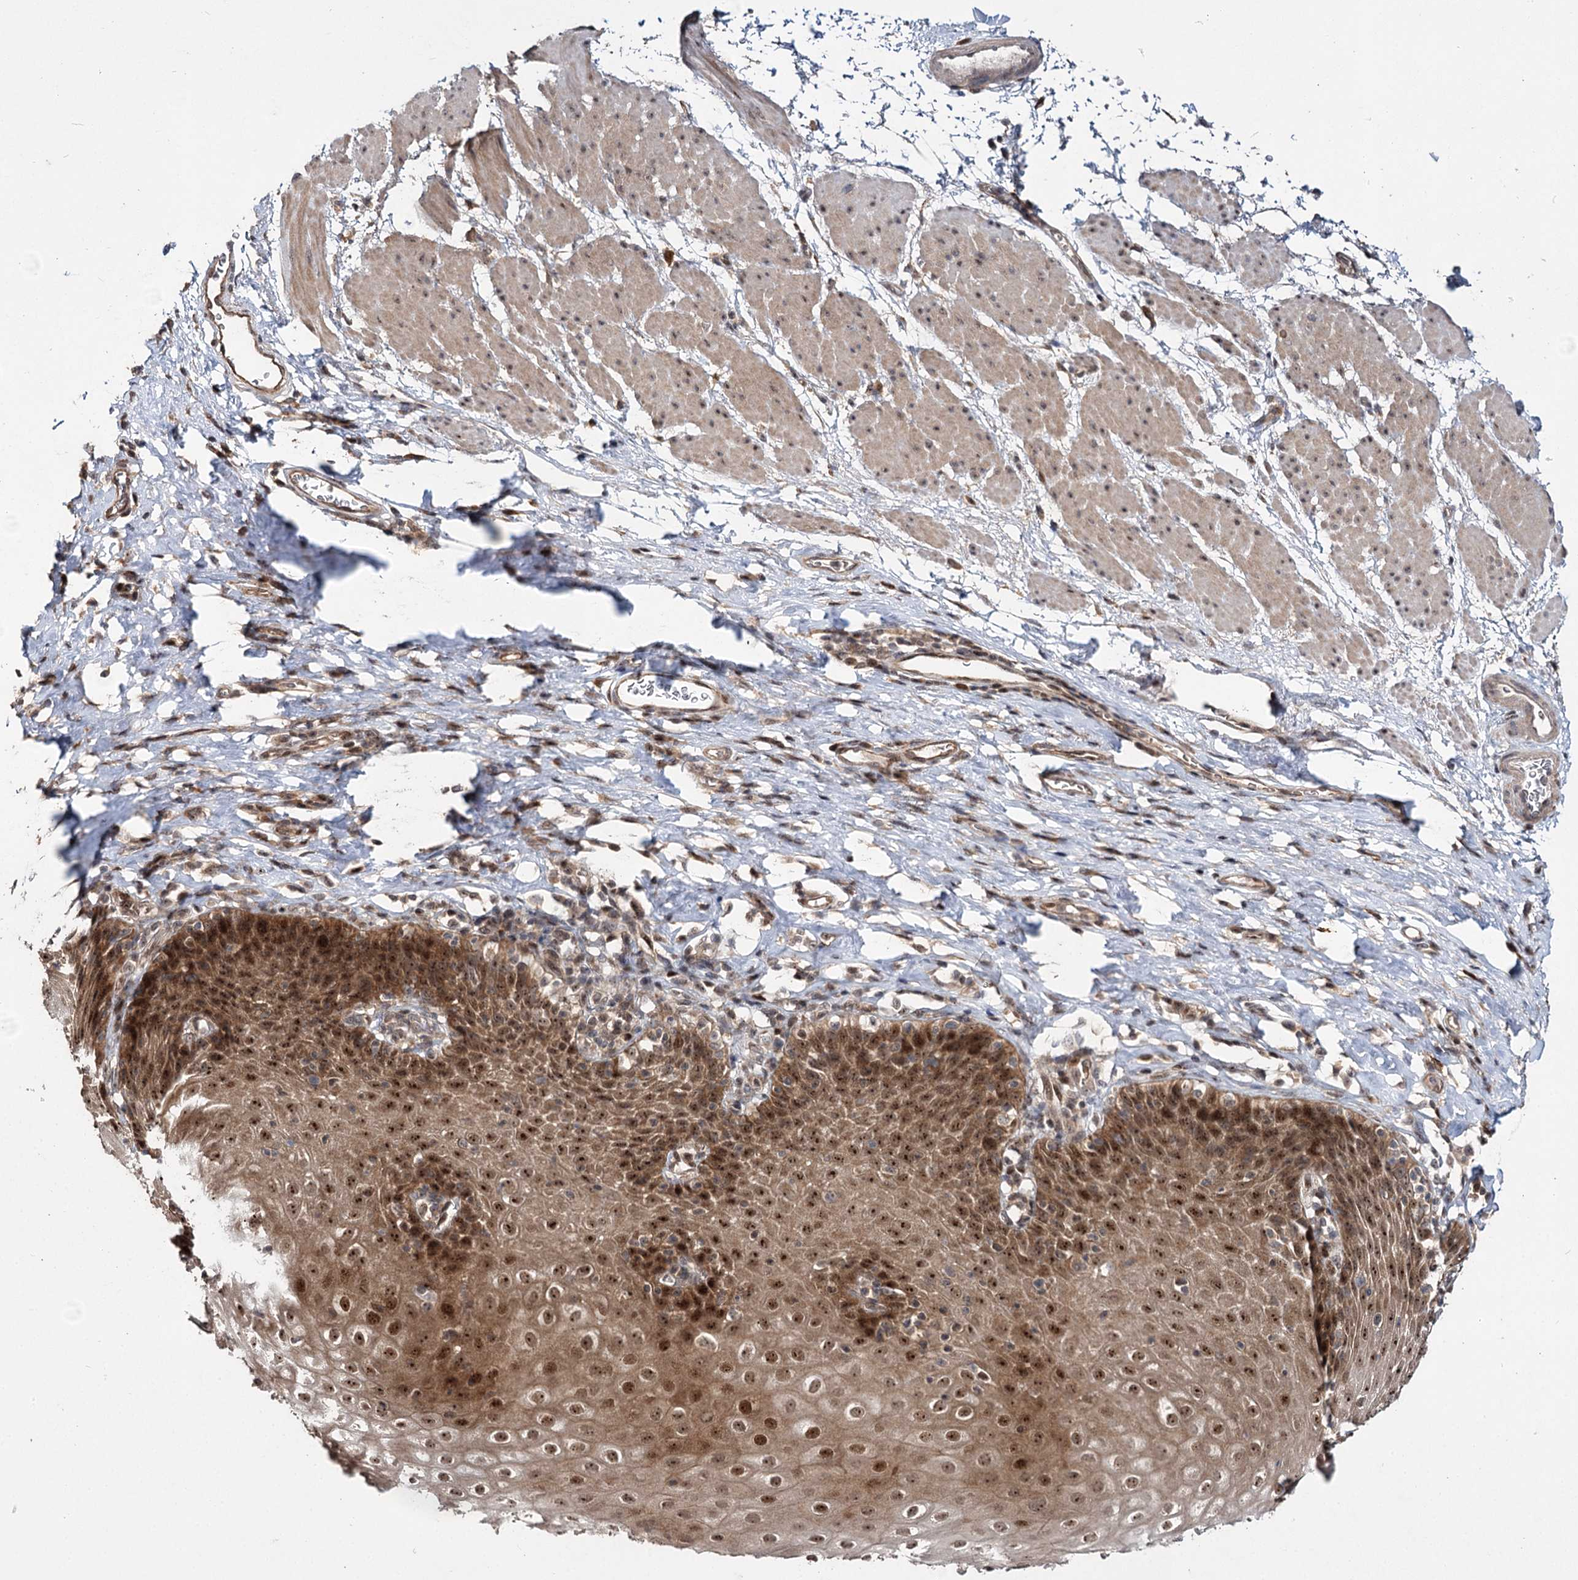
{"staining": {"intensity": "strong", "quantity": ">75%", "location": "cytoplasmic/membranous,nuclear"}, "tissue": "esophagus", "cell_type": "Squamous epithelial cells", "image_type": "normal", "snomed": [{"axis": "morphology", "description": "Normal tissue, NOS"}, {"axis": "topography", "description": "Esophagus"}], "caption": "IHC (DAB (3,3'-diaminobenzidine)) staining of normal esophagus demonstrates strong cytoplasmic/membranous,nuclear protein positivity in about >75% of squamous epithelial cells.", "gene": "MKNK2", "patient": {"sex": "female", "age": 61}}